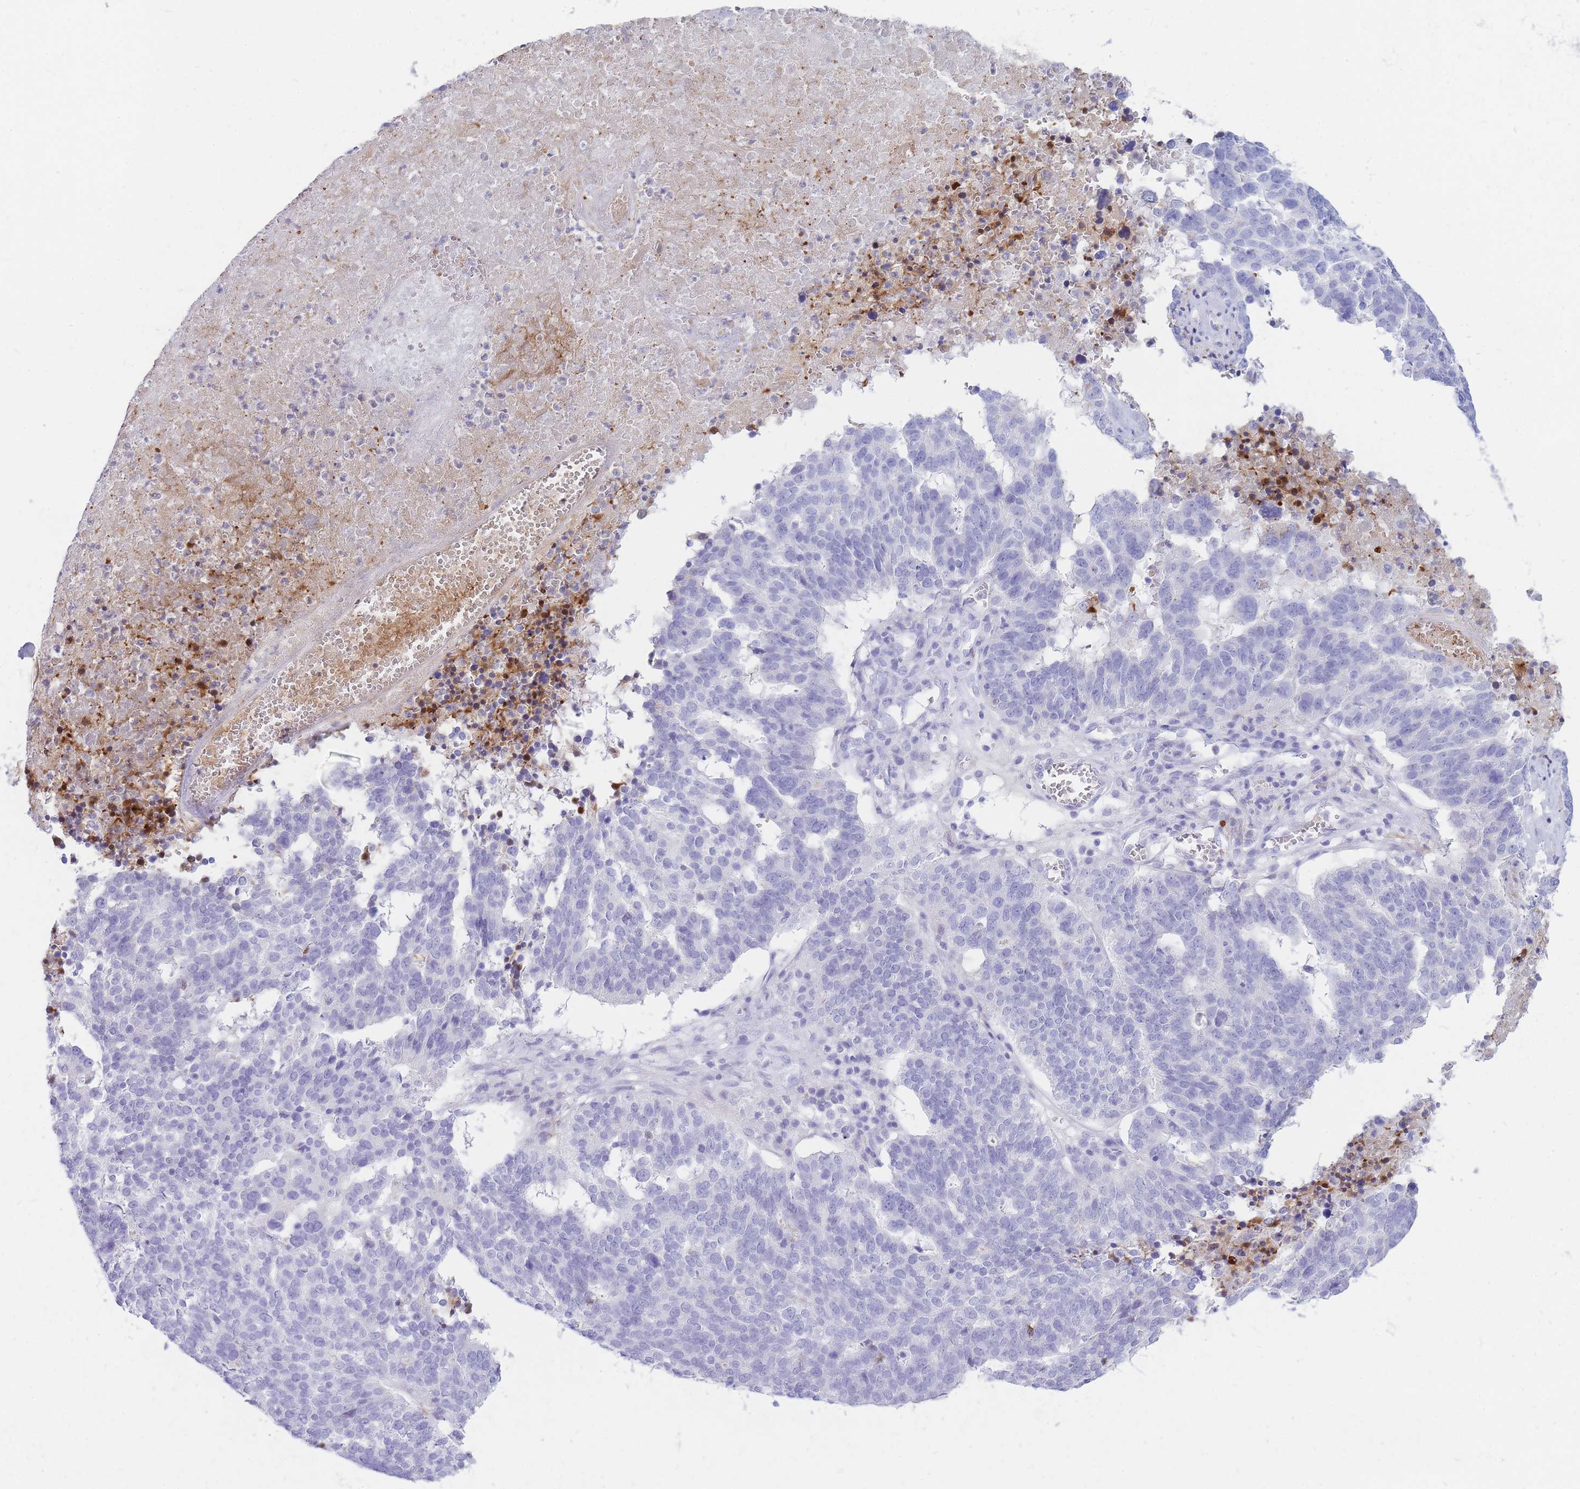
{"staining": {"intensity": "negative", "quantity": "none", "location": "none"}, "tissue": "ovarian cancer", "cell_type": "Tumor cells", "image_type": "cancer", "snomed": [{"axis": "morphology", "description": "Cystadenocarcinoma, serous, NOS"}, {"axis": "topography", "description": "Ovary"}], "caption": "Immunohistochemistry of ovarian cancer (serous cystadenocarcinoma) reveals no expression in tumor cells.", "gene": "NKX1-2", "patient": {"sex": "female", "age": 59}}